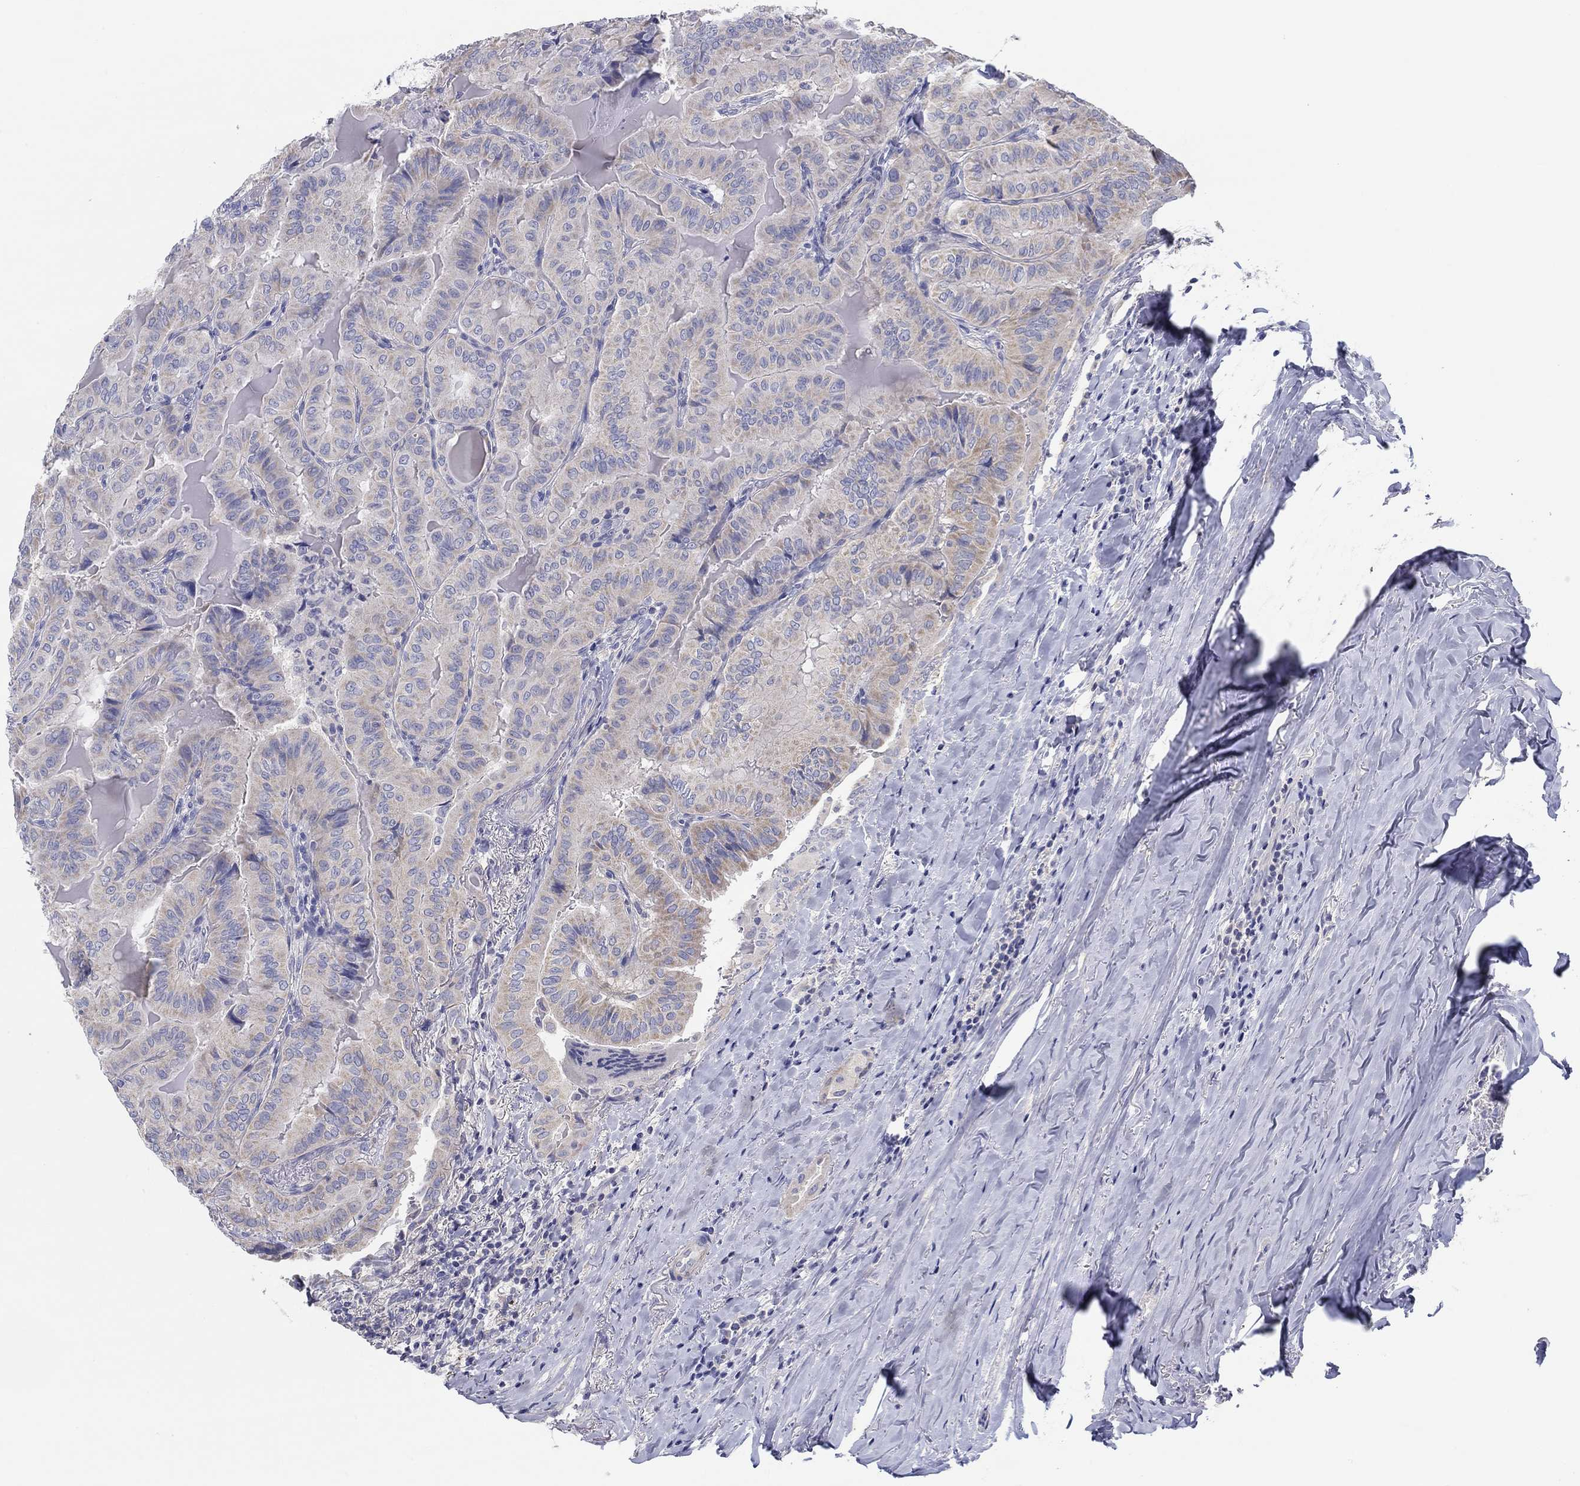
{"staining": {"intensity": "negative", "quantity": "none", "location": "none"}, "tissue": "thyroid cancer", "cell_type": "Tumor cells", "image_type": "cancer", "snomed": [{"axis": "morphology", "description": "Papillary adenocarcinoma, NOS"}, {"axis": "topography", "description": "Thyroid gland"}], "caption": "Tumor cells are negative for protein expression in human thyroid papillary adenocarcinoma.", "gene": "HAPLN4", "patient": {"sex": "female", "age": 68}}